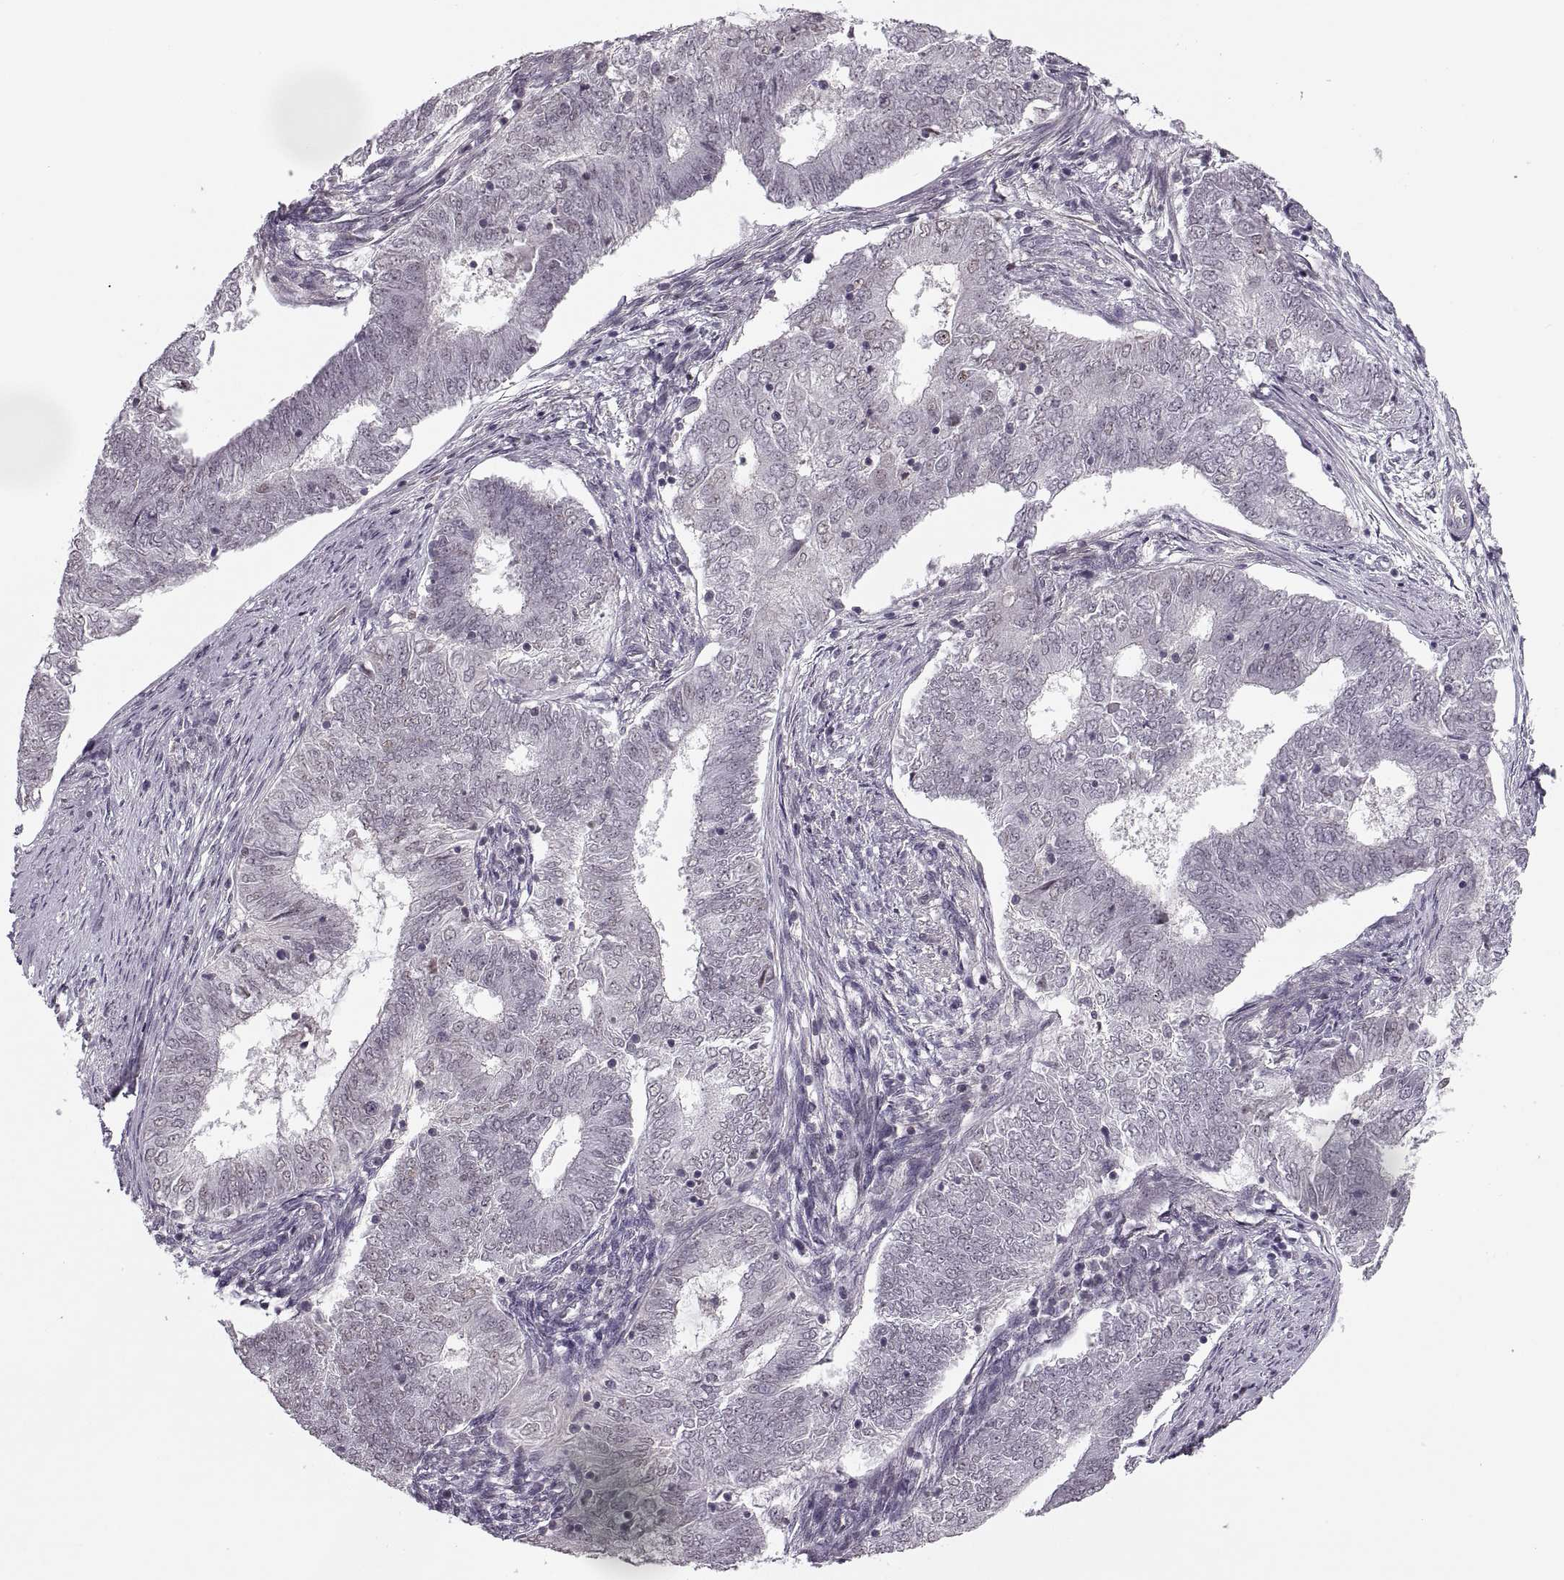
{"staining": {"intensity": "negative", "quantity": "none", "location": "none"}, "tissue": "endometrial cancer", "cell_type": "Tumor cells", "image_type": "cancer", "snomed": [{"axis": "morphology", "description": "Adenocarcinoma, NOS"}, {"axis": "topography", "description": "Endometrium"}], "caption": "A histopathology image of human endometrial adenocarcinoma is negative for staining in tumor cells.", "gene": "LUZP2", "patient": {"sex": "female", "age": 62}}